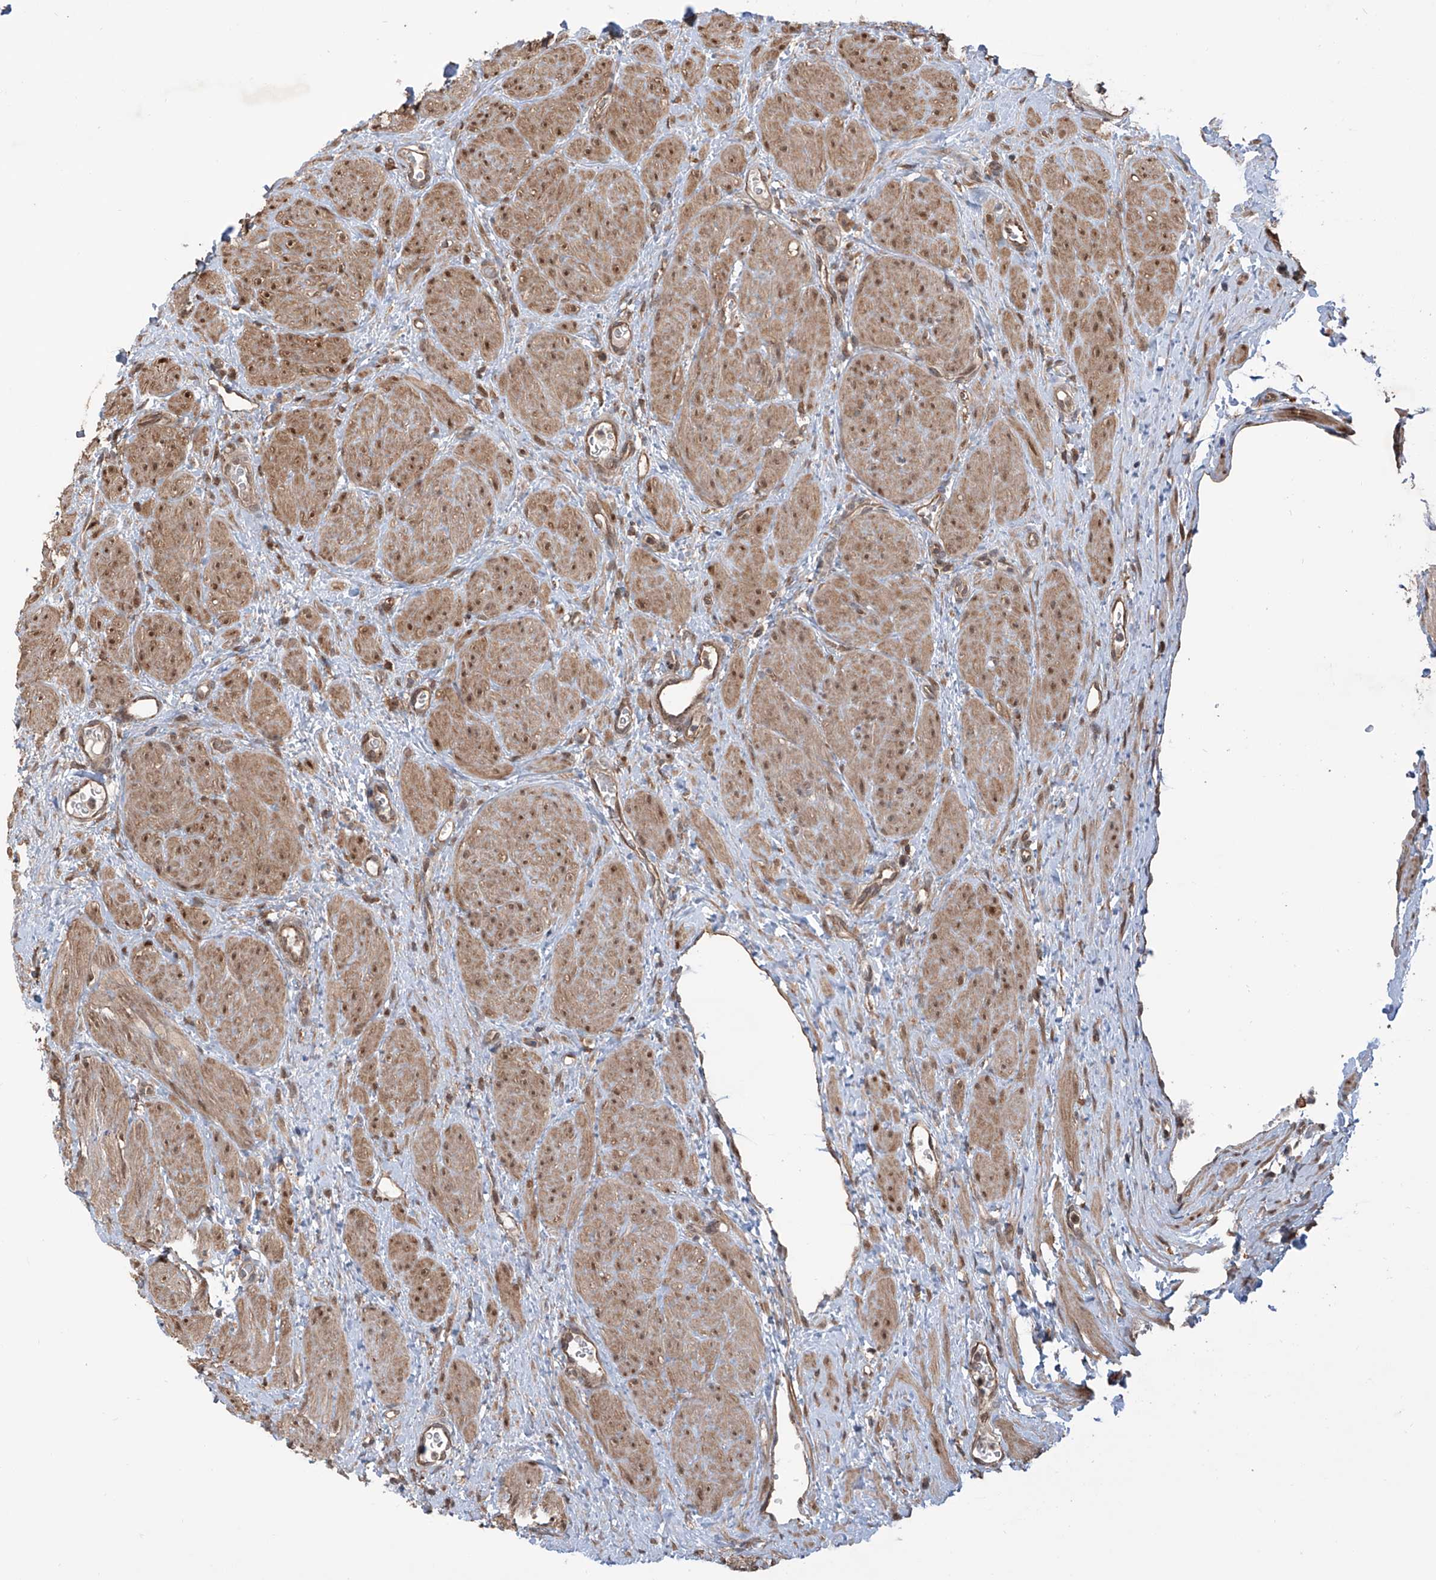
{"staining": {"intensity": "weak", "quantity": "<25%", "location": "cytoplasmic/membranous,nuclear"}, "tissue": "ovary", "cell_type": "Ovarian stroma cells", "image_type": "normal", "snomed": [{"axis": "morphology", "description": "Normal tissue, NOS"}, {"axis": "morphology", "description": "Cyst, NOS"}, {"axis": "topography", "description": "Ovary"}], "caption": "This is a photomicrograph of immunohistochemistry (IHC) staining of benign ovary, which shows no staining in ovarian stroma cells. The staining is performed using DAB (3,3'-diaminobenzidine) brown chromogen with nuclei counter-stained in using hematoxylin.", "gene": "HOXC8", "patient": {"sex": "female", "age": 33}}